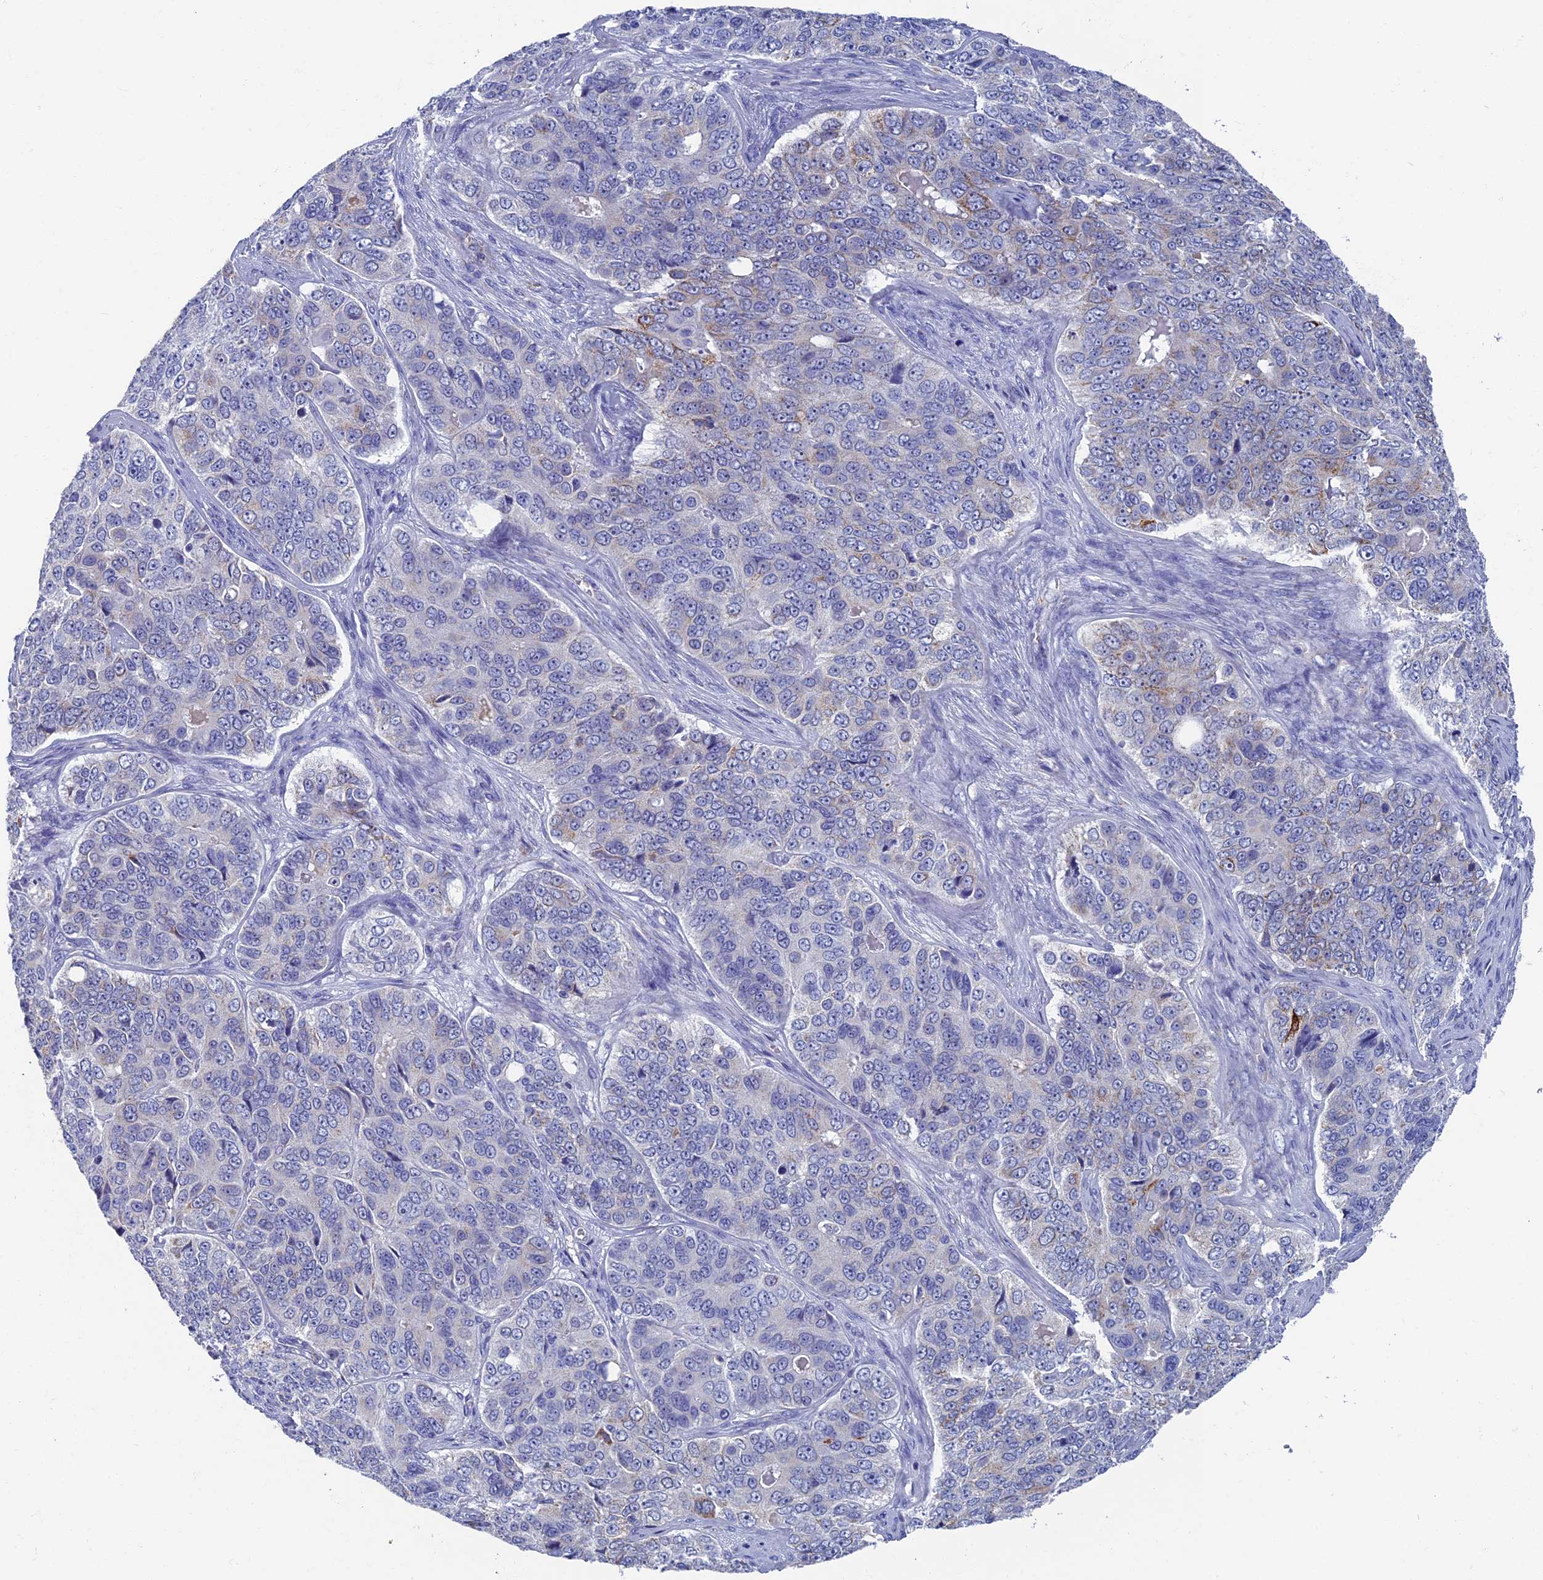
{"staining": {"intensity": "negative", "quantity": "none", "location": "none"}, "tissue": "ovarian cancer", "cell_type": "Tumor cells", "image_type": "cancer", "snomed": [{"axis": "morphology", "description": "Carcinoma, endometroid"}, {"axis": "topography", "description": "Ovary"}], "caption": "Immunohistochemical staining of ovarian cancer (endometroid carcinoma) displays no significant positivity in tumor cells.", "gene": "OAT", "patient": {"sex": "female", "age": 51}}